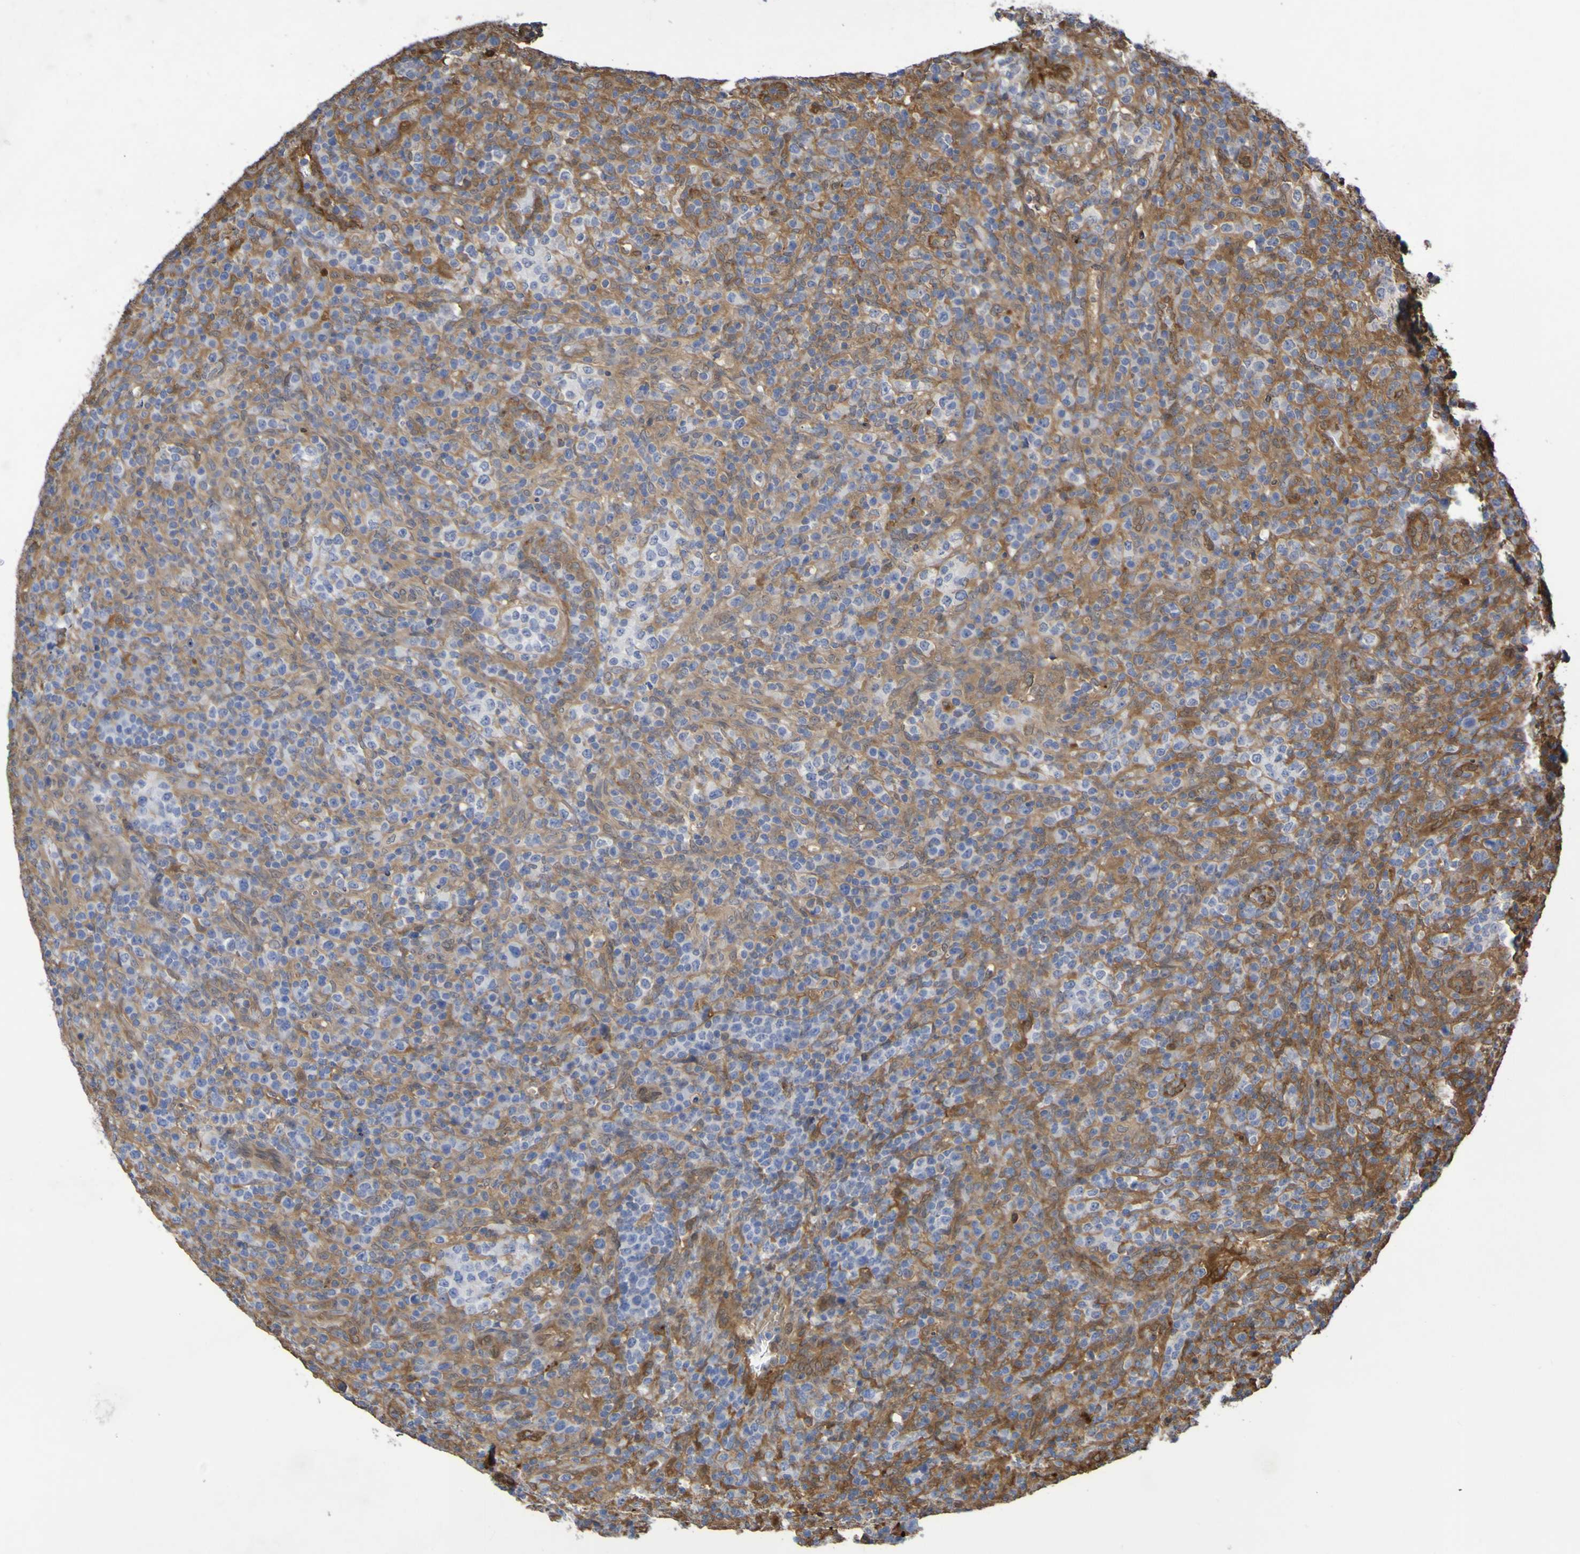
{"staining": {"intensity": "moderate", "quantity": "<25%", "location": "cytoplasmic/membranous"}, "tissue": "lymphoma", "cell_type": "Tumor cells", "image_type": "cancer", "snomed": [{"axis": "morphology", "description": "Malignant lymphoma, non-Hodgkin's type, High grade"}, {"axis": "topography", "description": "Lymph node"}], "caption": "Lymphoma stained with immunohistochemistry displays moderate cytoplasmic/membranous expression in approximately <25% of tumor cells. The protein of interest is shown in brown color, while the nuclei are stained blue.", "gene": "SERPINB6", "patient": {"sex": "female", "age": 76}}